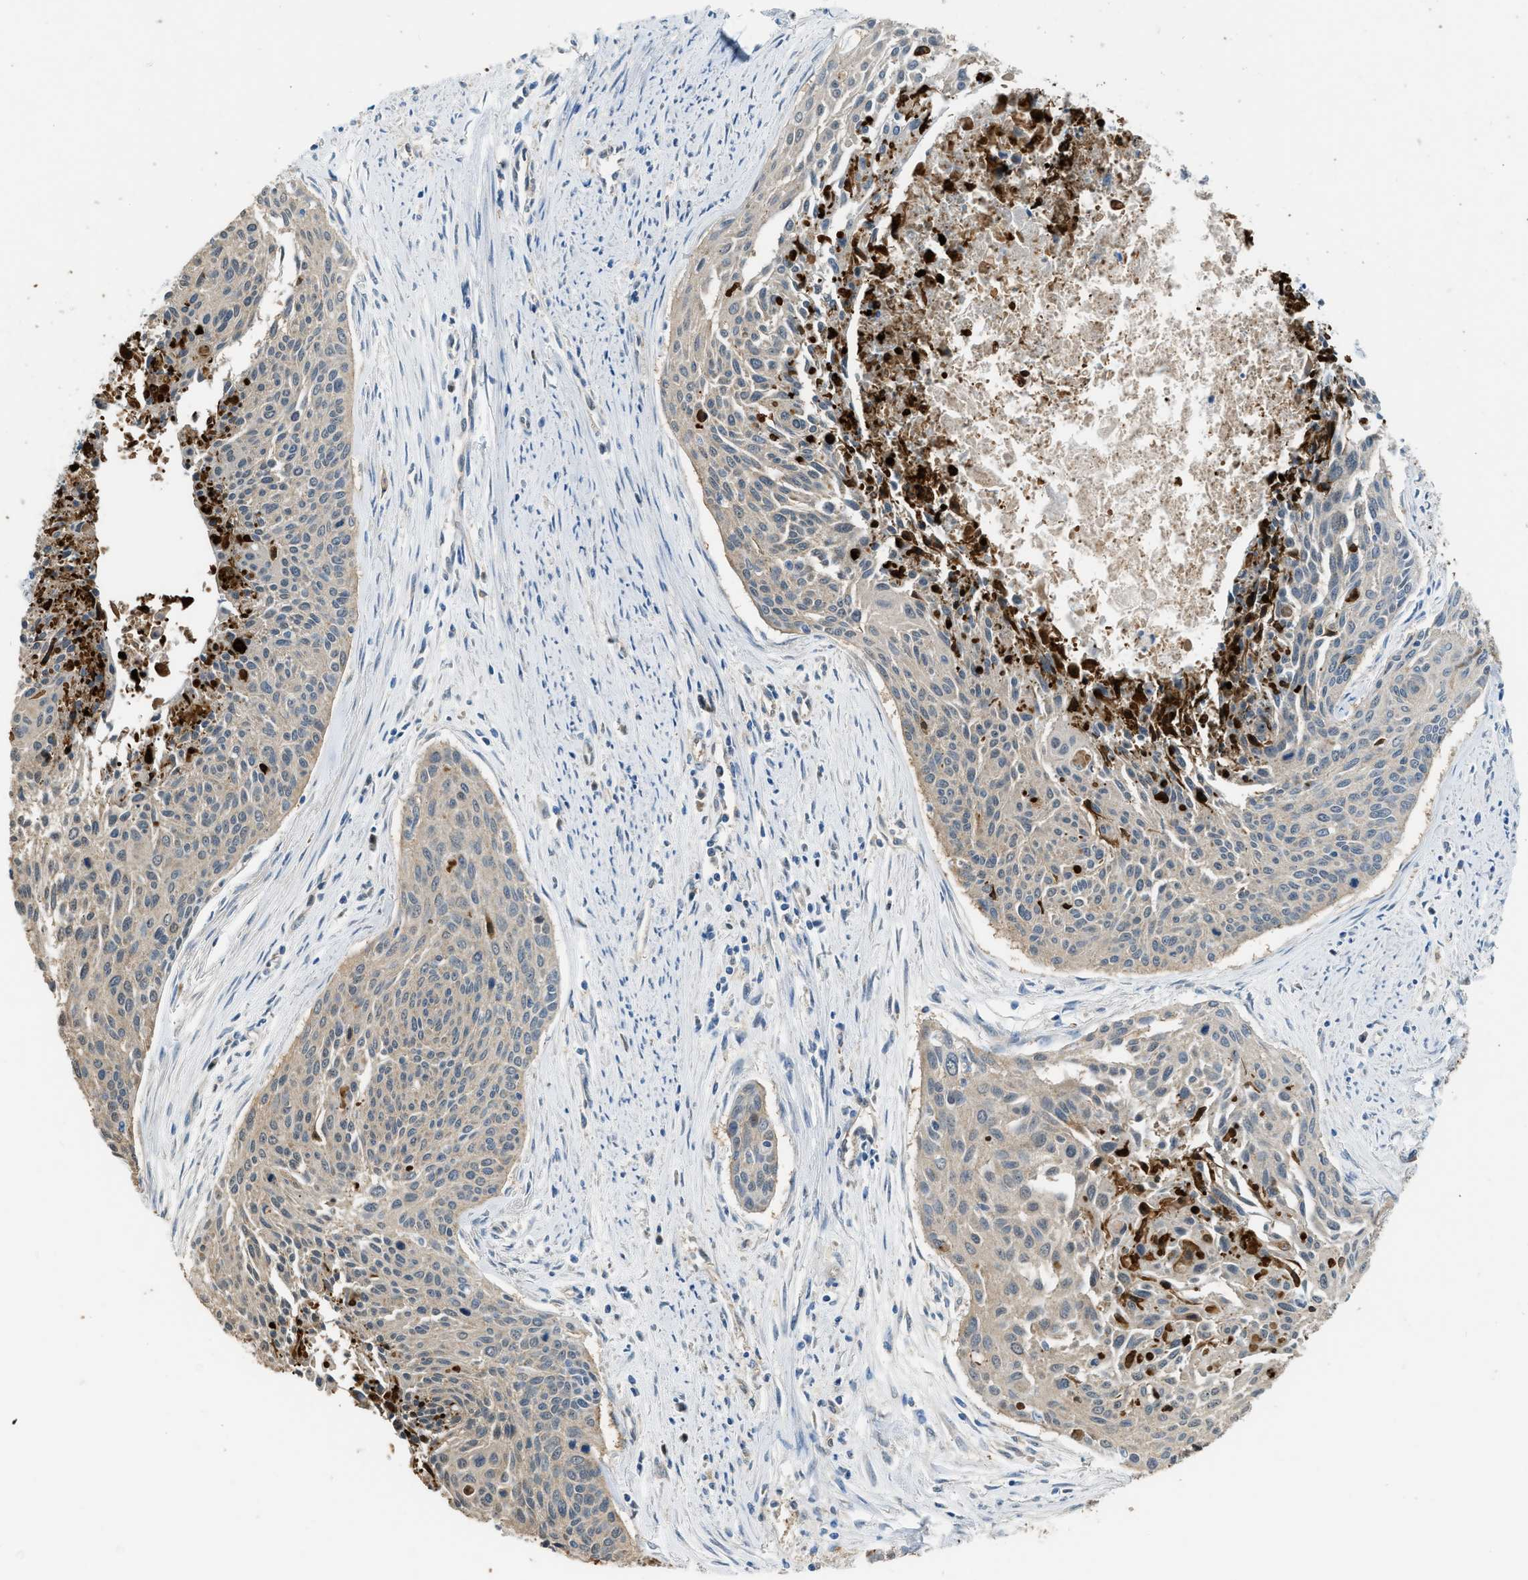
{"staining": {"intensity": "weak", "quantity": "<25%", "location": "cytoplasmic/membranous"}, "tissue": "cervical cancer", "cell_type": "Tumor cells", "image_type": "cancer", "snomed": [{"axis": "morphology", "description": "Squamous cell carcinoma, NOS"}, {"axis": "topography", "description": "Cervix"}], "caption": "DAB (3,3'-diaminobenzidine) immunohistochemical staining of cervical squamous cell carcinoma reveals no significant expression in tumor cells.", "gene": "ETFB", "patient": {"sex": "female", "age": 55}}